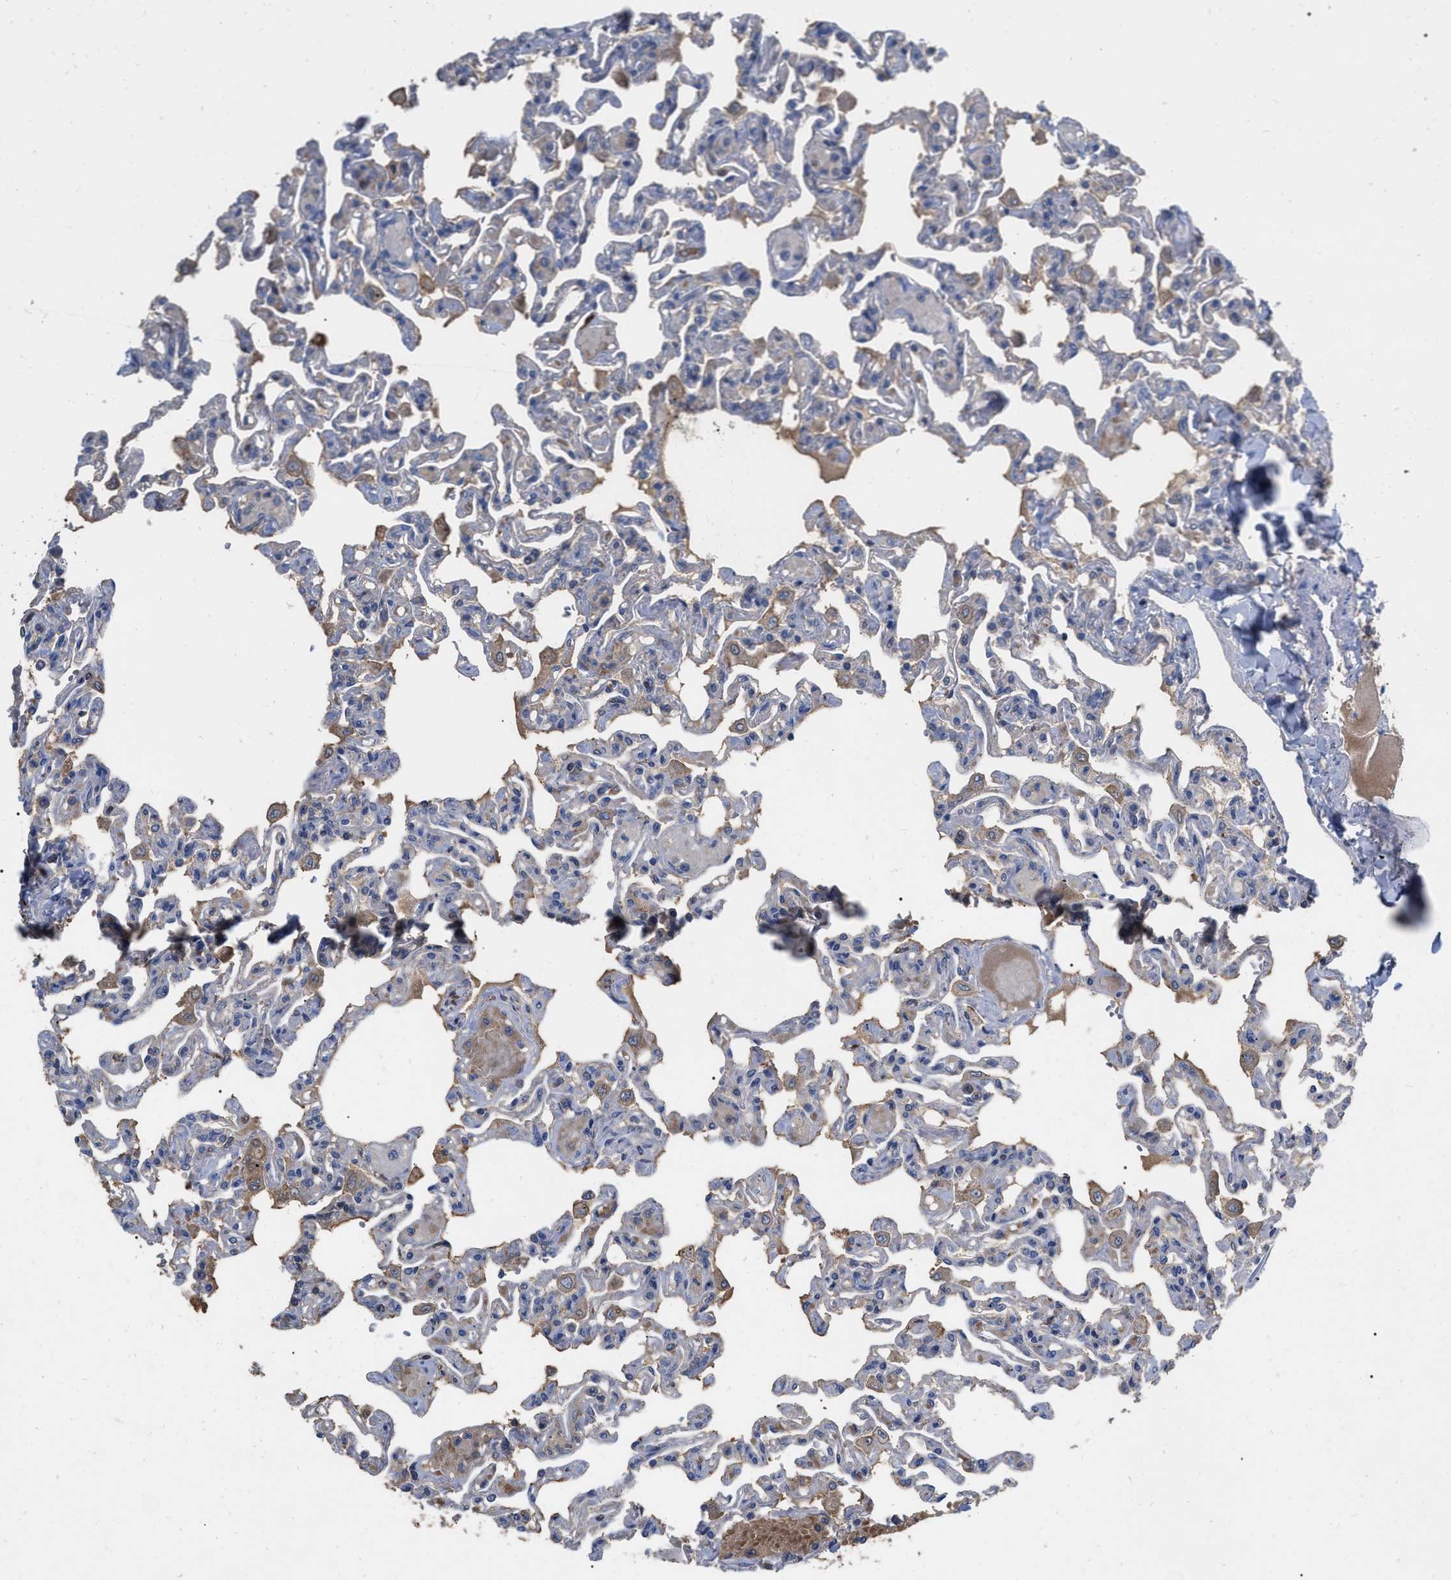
{"staining": {"intensity": "negative", "quantity": "none", "location": "none"}, "tissue": "lung", "cell_type": "Alveolar cells", "image_type": "normal", "snomed": [{"axis": "morphology", "description": "Normal tissue, NOS"}, {"axis": "topography", "description": "Lung"}], "caption": "Immunohistochemical staining of benign lung exhibits no significant expression in alveolar cells.", "gene": "GPR179", "patient": {"sex": "male", "age": 21}}